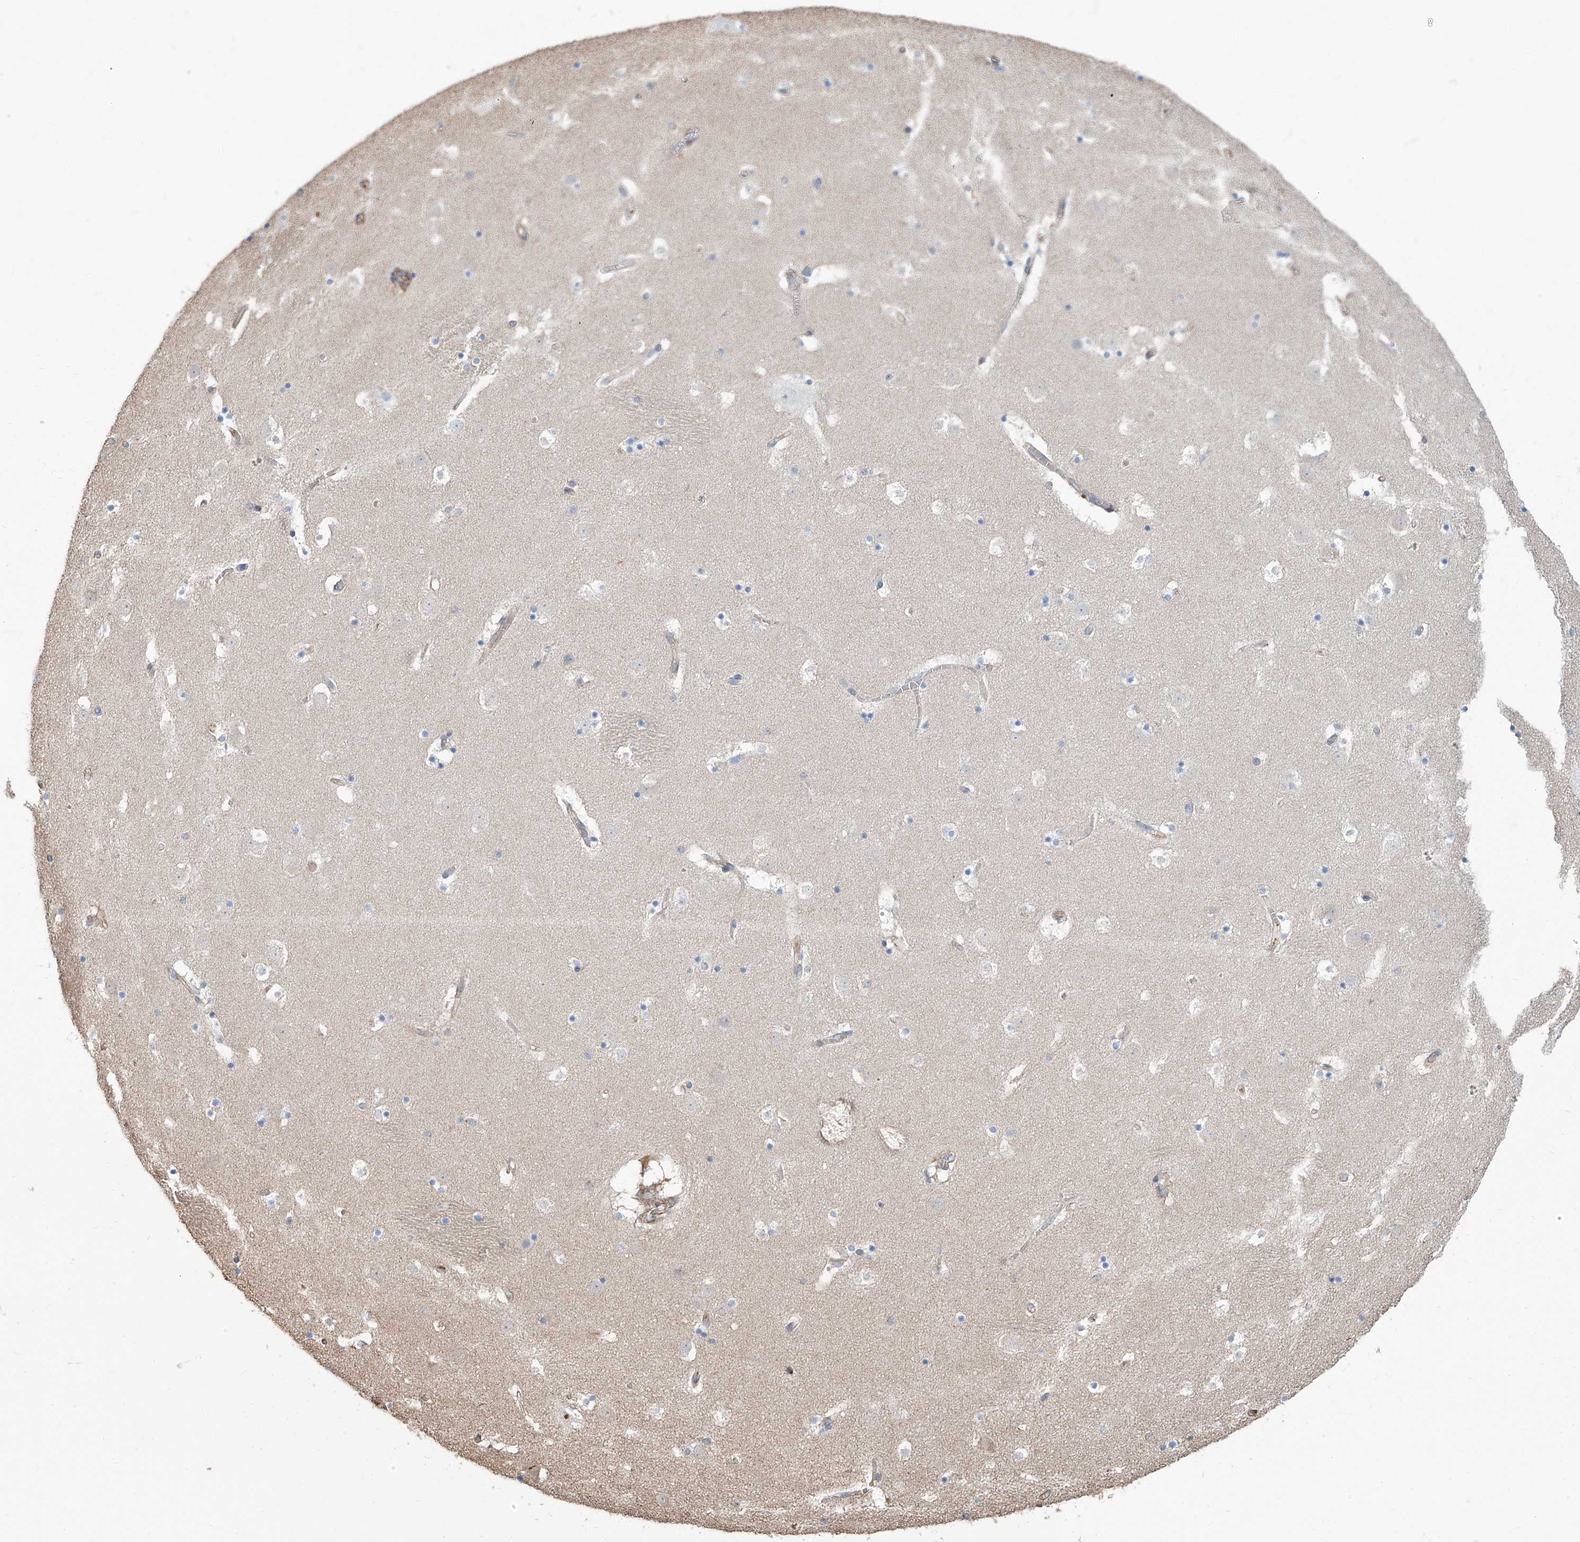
{"staining": {"intensity": "negative", "quantity": "none", "location": "none"}, "tissue": "caudate", "cell_type": "Glial cells", "image_type": "normal", "snomed": [{"axis": "morphology", "description": "Normal tissue, NOS"}, {"axis": "topography", "description": "Lateral ventricle wall"}], "caption": "DAB (3,3'-diaminobenzidine) immunohistochemical staining of benign human caudate exhibits no significant positivity in glial cells. (Immunohistochemistry (ihc), brightfield microscopy, high magnification).", "gene": "PIEZO2", "patient": {"sex": "male", "age": 45}}